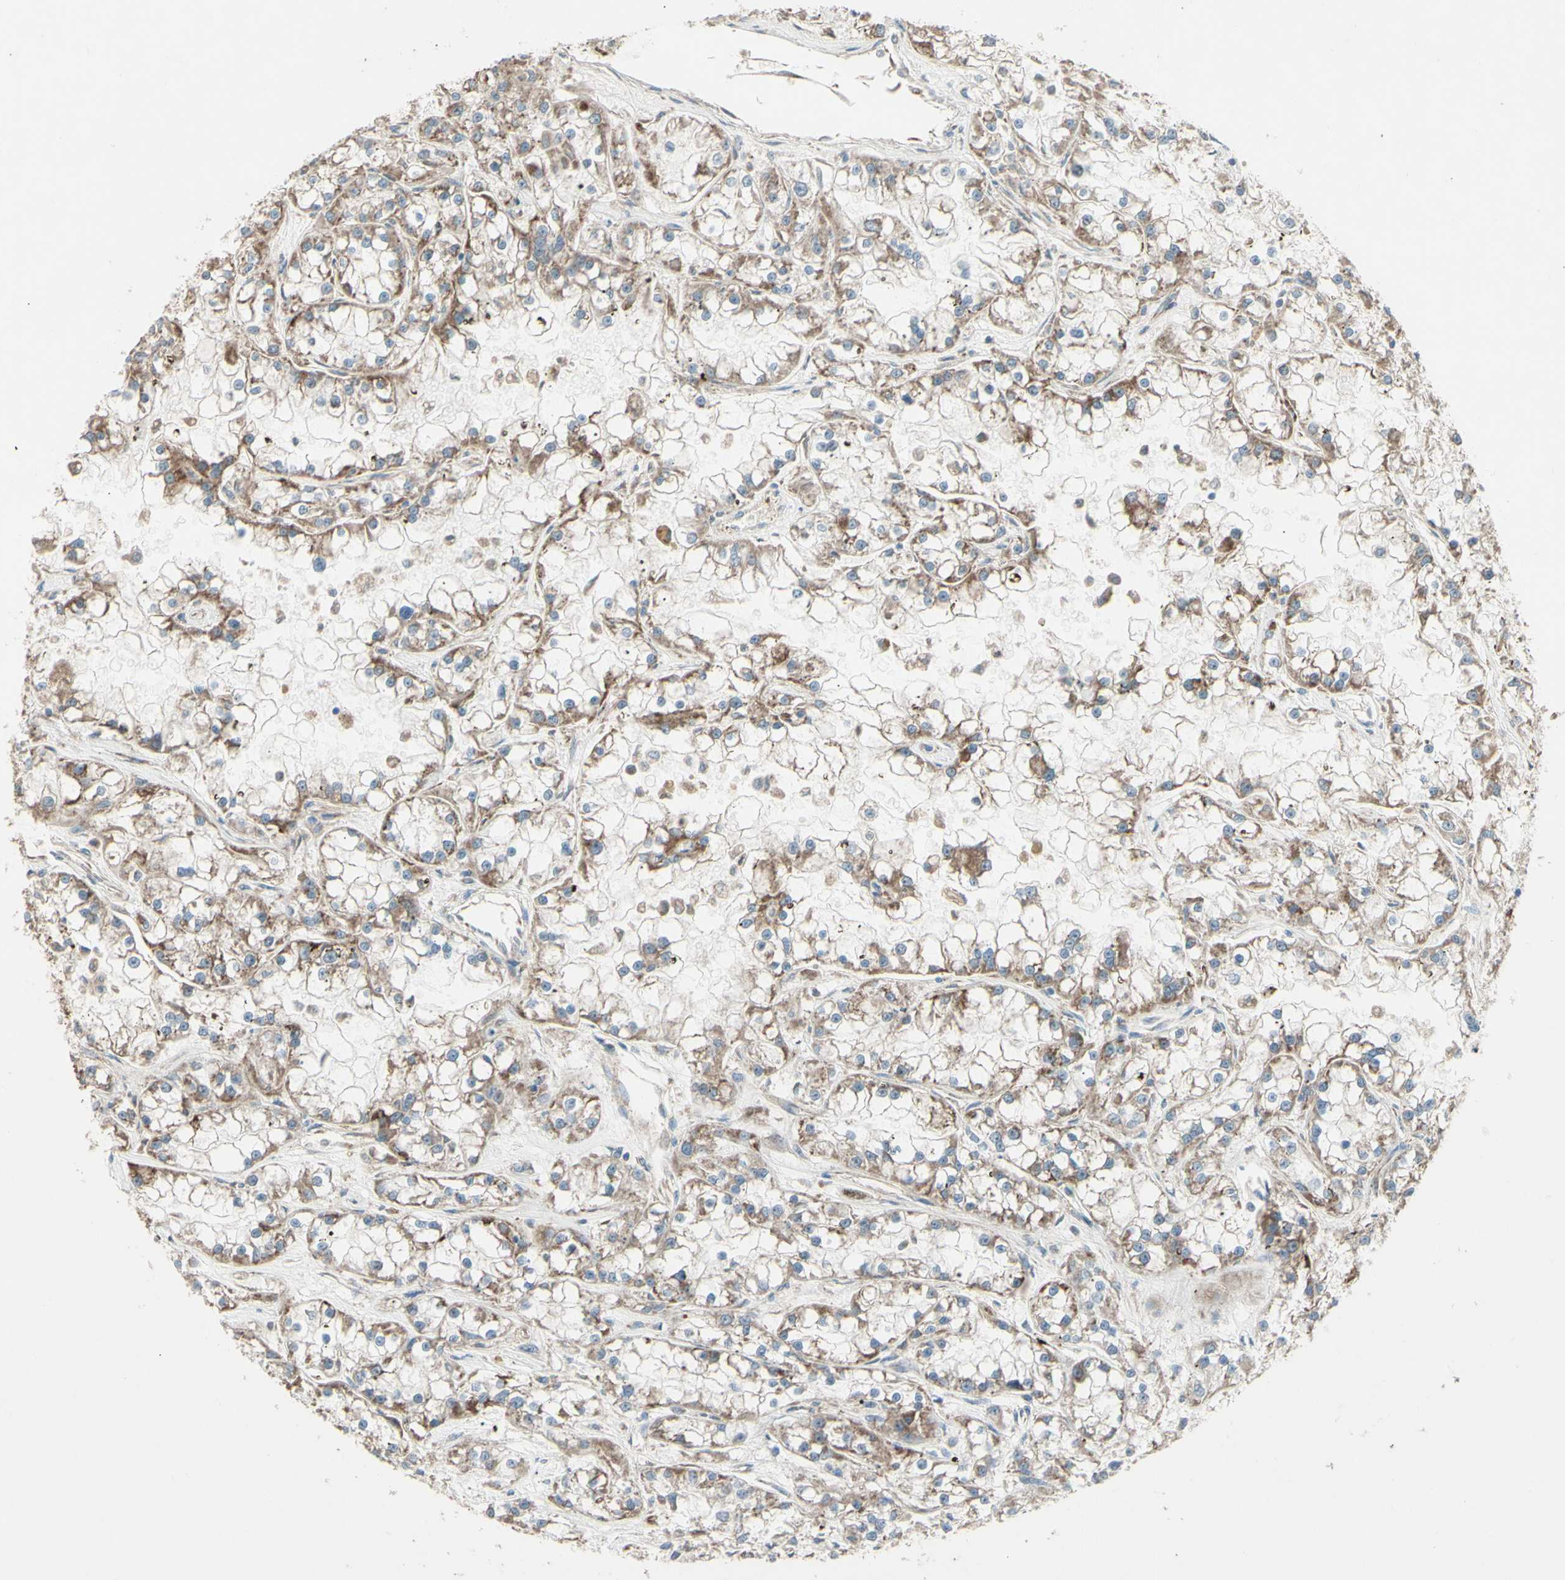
{"staining": {"intensity": "moderate", "quantity": "25%-75%", "location": "cytoplasmic/membranous"}, "tissue": "renal cancer", "cell_type": "Tumor cells", "image_type": "cancer", "snomed": [{"axis": "morphology", "description": "Adenocarcinoma, NOS"}, {"axis": "topography", "description": "Kidney"}], "caption": "IHC (DAB (3,3'-diaminobenzidine)) staining of renal cancer reveals moderate cytoplasmic/membranous protein positivity in approximately 25%-75% of tumor cells.", "gene": "RHOT1", "patient": {"sex": "female", "age": 52}}